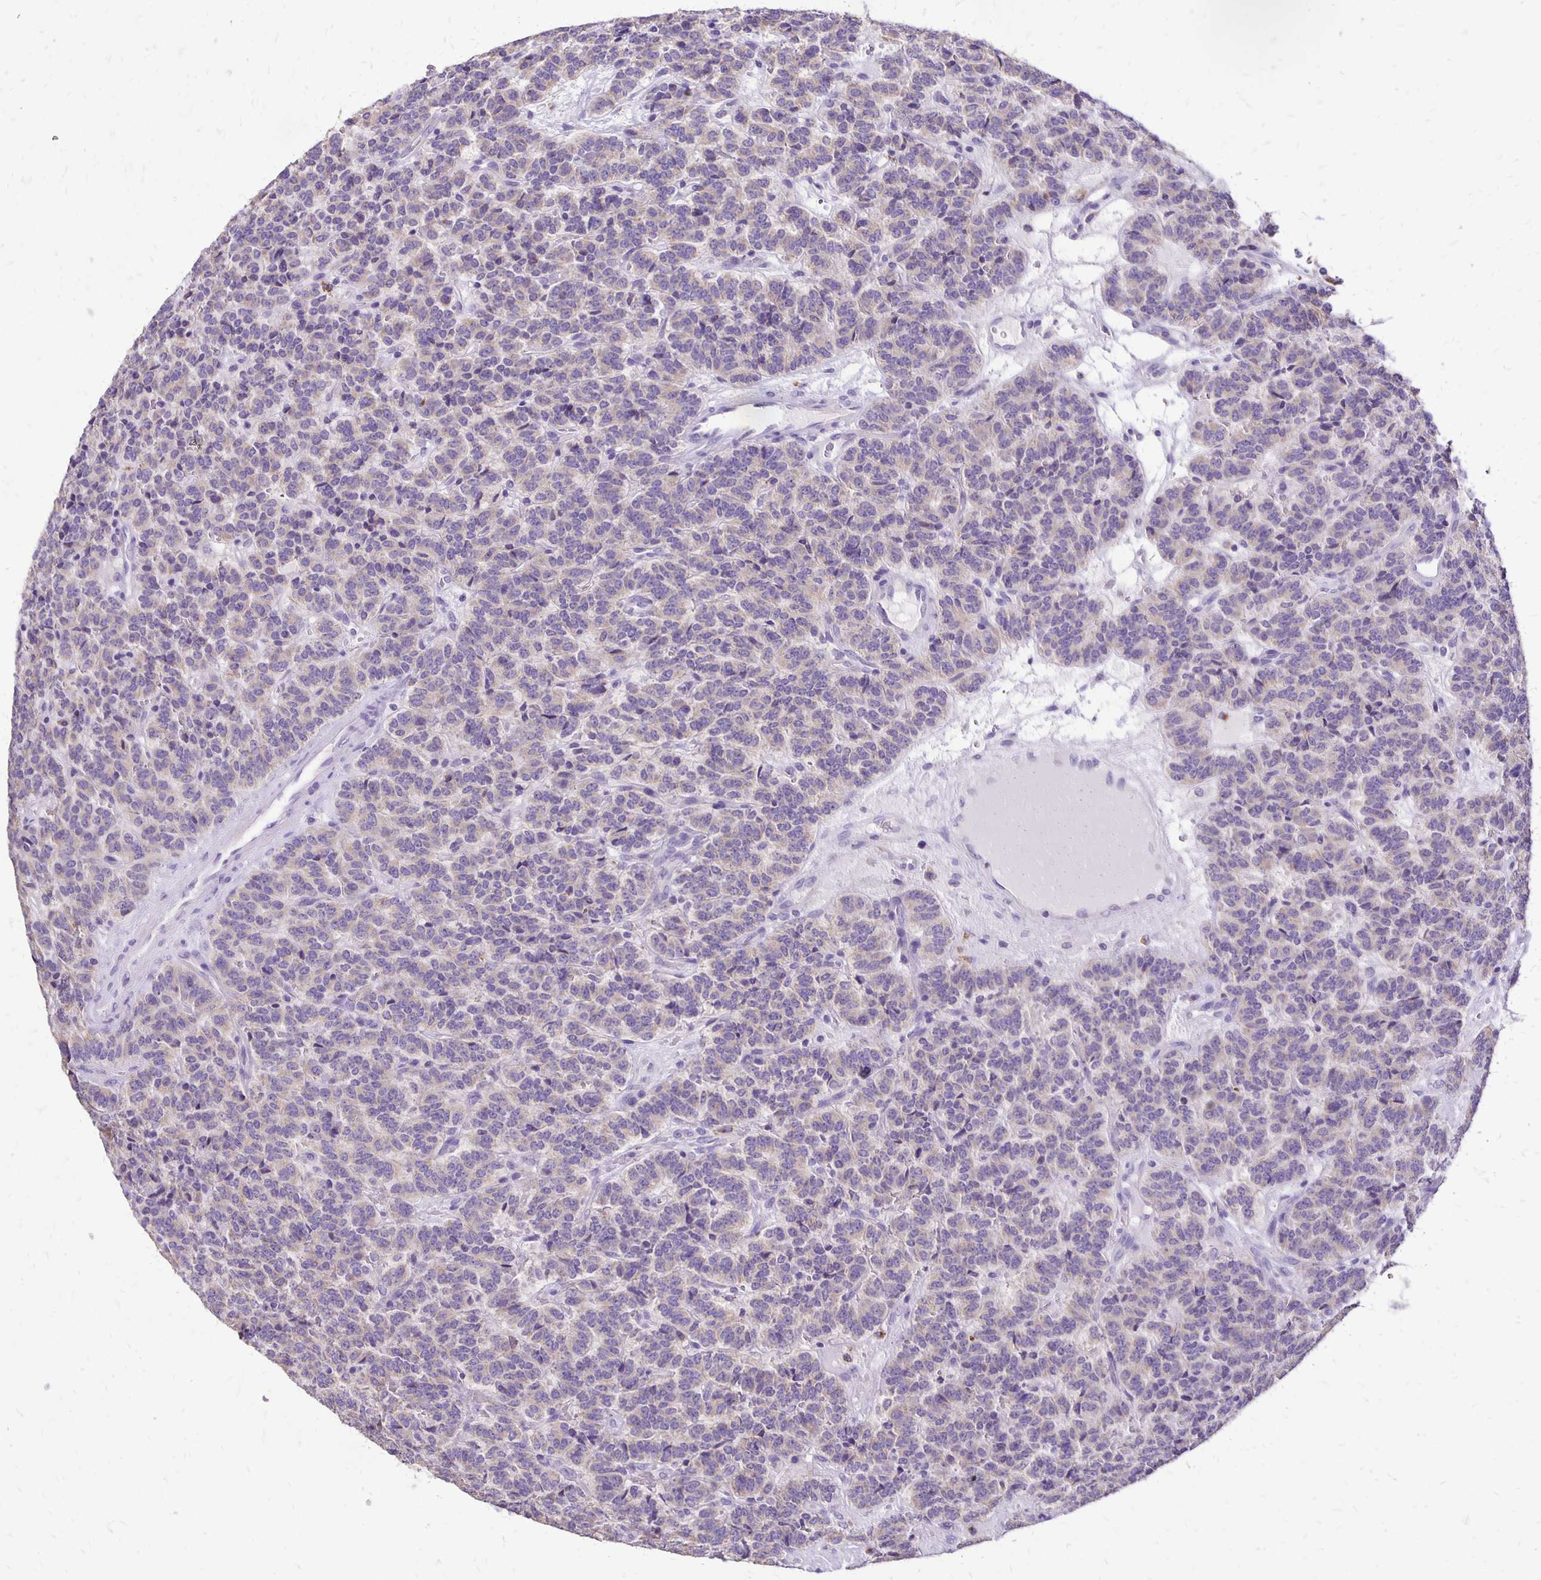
{"staining": {"intensity": "weak", "quantity": "25%-75%", "location": "cytoplasmic/membranous"}, "tissue": "carcinoid", "cell_type": "Tumor cells", "image_type": "cancer", "snomed": [{"axis": "morphology", "description": "Carcinoid, malignant, NOS"}, {"axis": "topography", "description": "Pancreas"}], "caption": "DAB (3,3'-diaminobenzidine) immunohistochemical staining of carcinoid displays weak cytoplasmic/membranous protein positivity in approximately 25%-75% of tumor cells. The protein is stained brown, and the nuclei are stained in blue (DAB IHC with brightfield microscopy, high magnification).", "gene": "ANKRD45", "patient": {"sex": "male", "age": 36}}